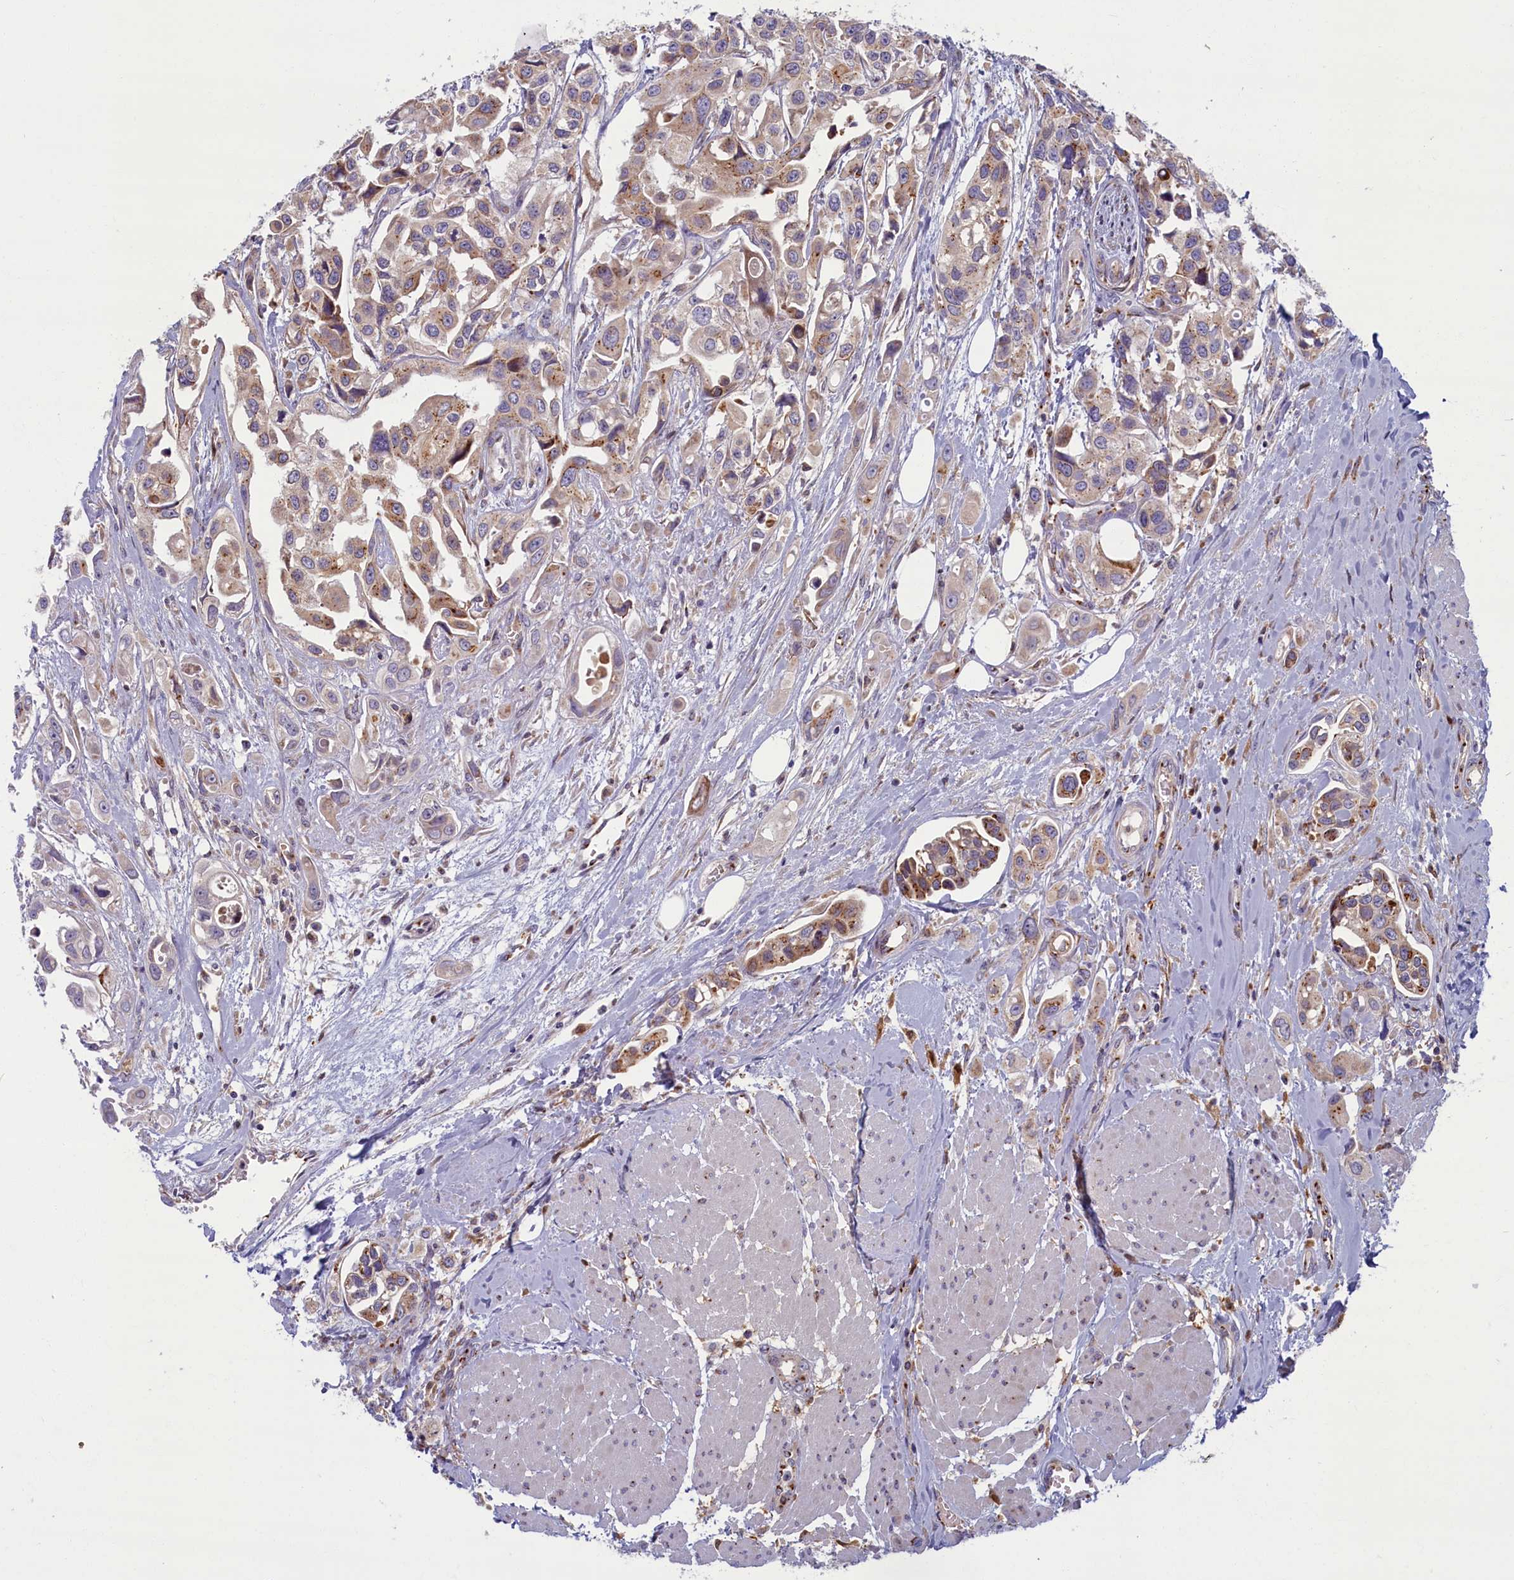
{"staining": {"intensity": "moderate", "quantity": "<25%", "location": "cytoplasmic/membranous"}, "tissue": "urothelial cancer", "cell_type": "Tumor cells", "image_type": "cancer", "snomed": [{"axis": "morphology", "description": "Urothelial carcinoma, High grade"}, {"axis": "topography", "description": "Urinary bladder"}], "caption": "High-grade urothelial carcinoma stained with a brown dye shows moderate cytoplasmic/membranous positive positivity in approximately <25% of tumor cells.", "gene": "BLVRB", "patient": {"sex": "male", "age": 67}}